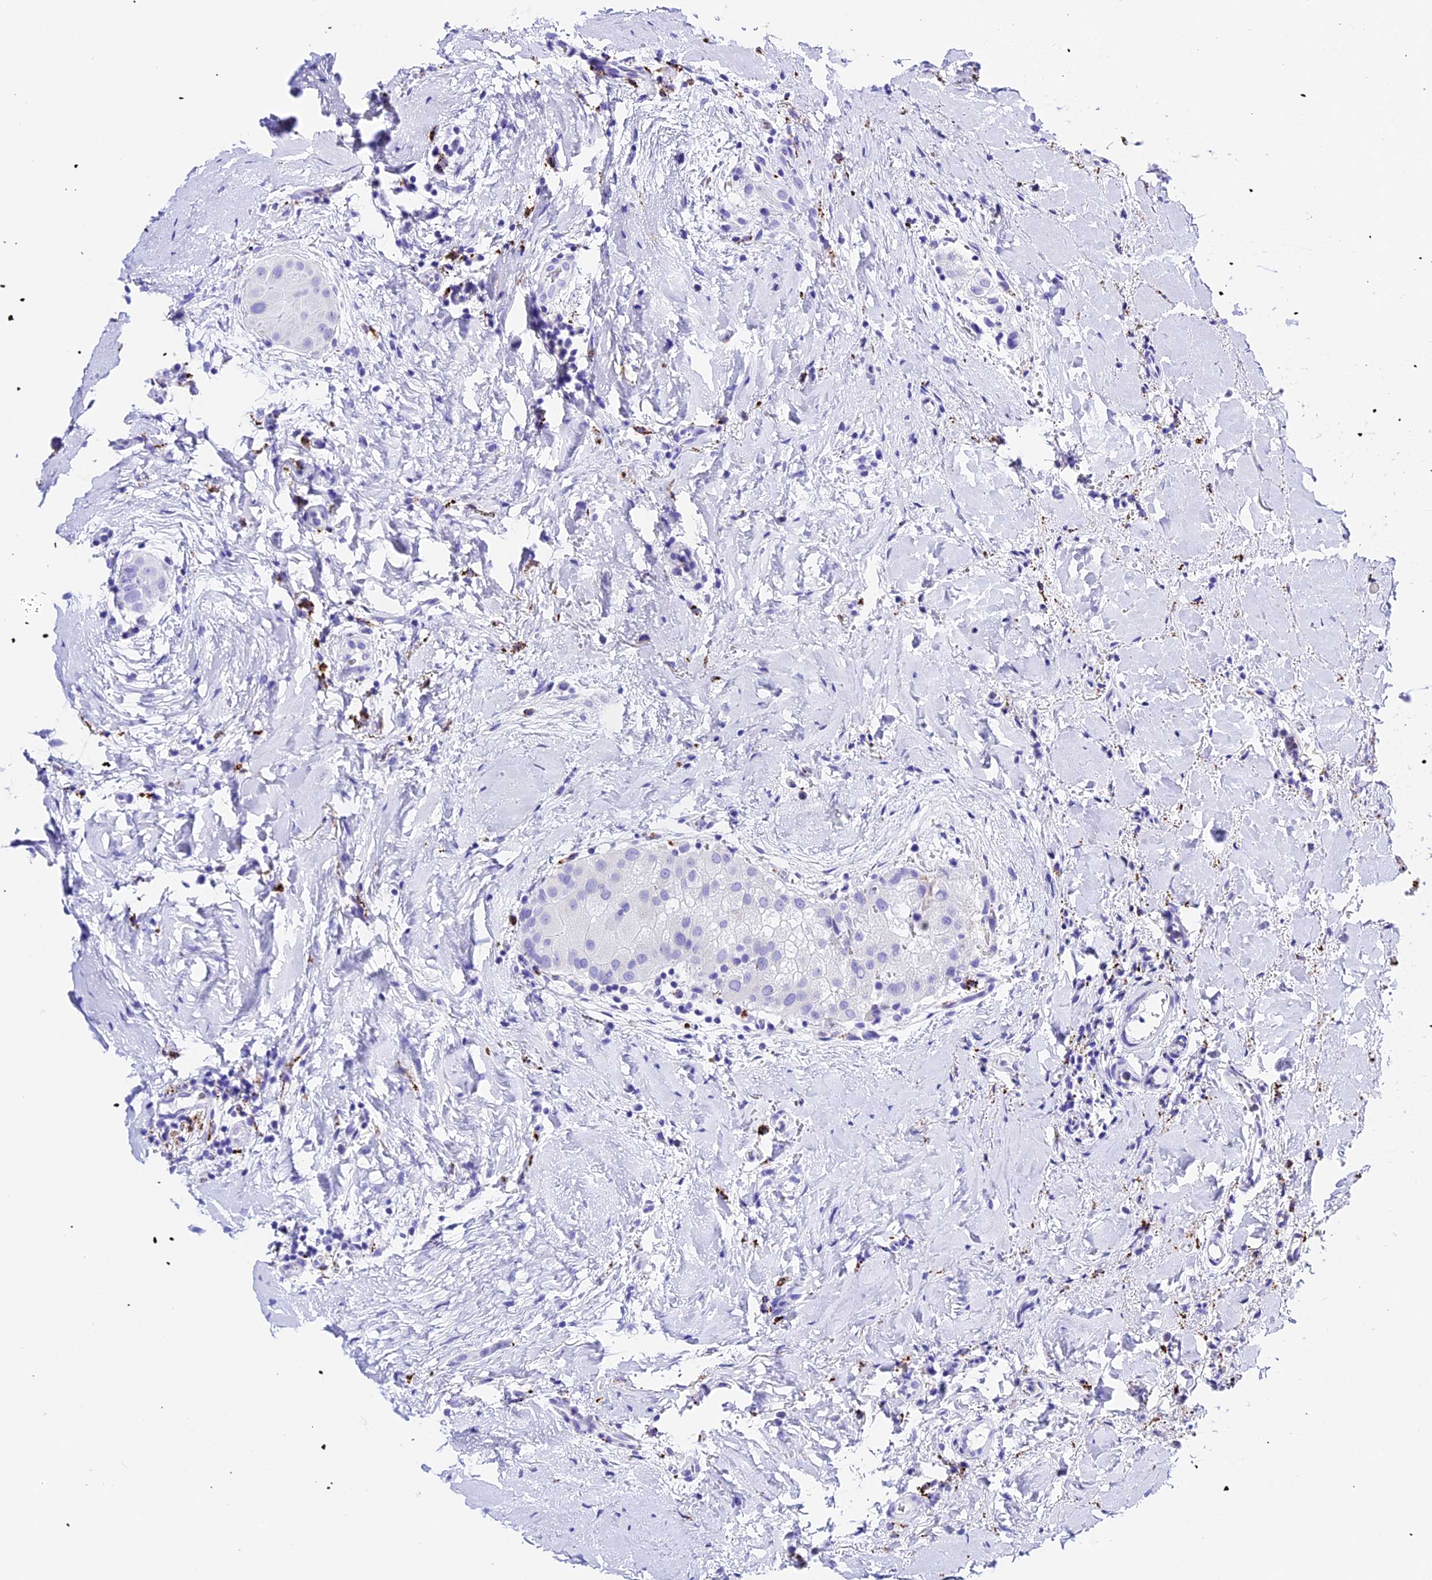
{"staining": {"intensity": "negative", "quantity": "none", "location": "none"}, "tissue": "thyroid cancer", "cell_type": "Tumor cells", "image_type": "cancer", "snomed": [{"axis": "morphology", "description": "Papillary adenocarcinoma, NOS"}, {"axis": "topography", "description": "Thyroid gland"}], "caption": "Human thyroid papillary adenocarcinoma stained for a protein using IHC reveals no staining in tumor cells.", "gene": "PSG11", "patient": {"sex": "male", "age": 33}}